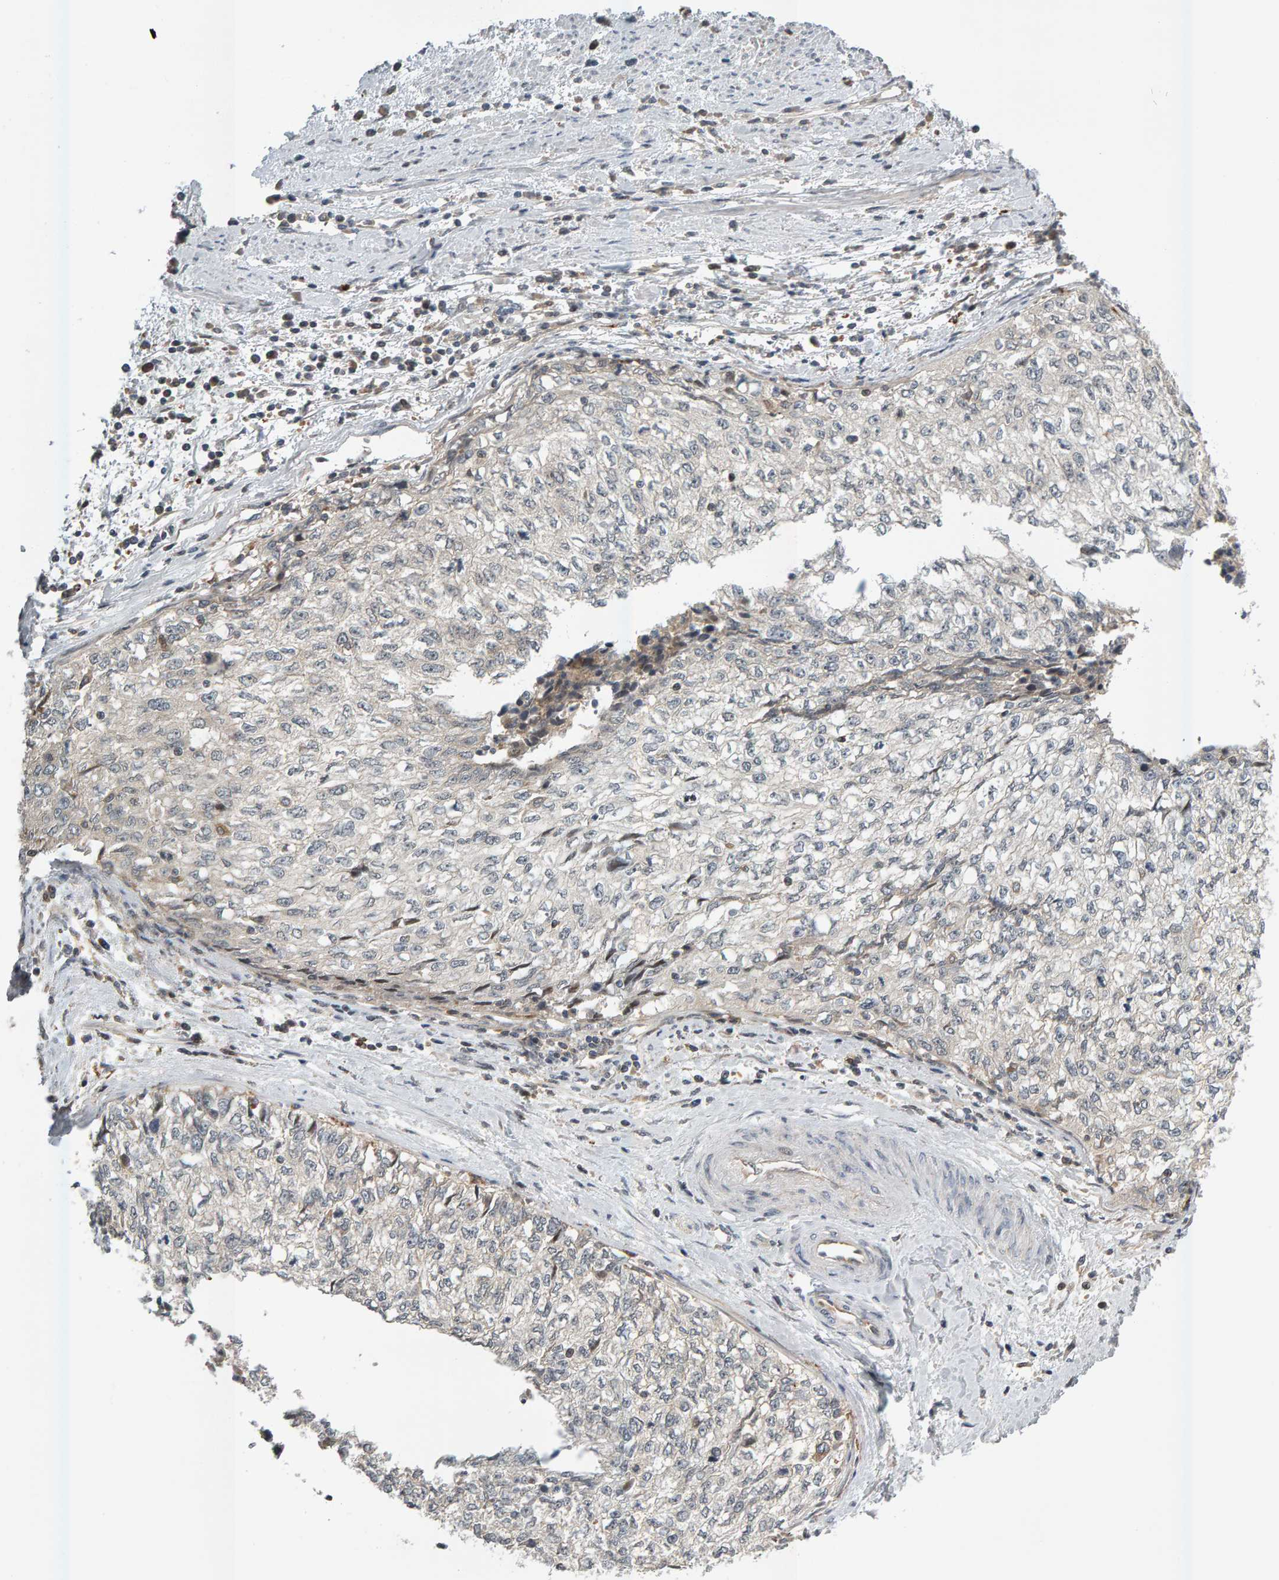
{"staining": {"intensity": "negative", "quantity": "none", "location": "none"}, "tissue": "cervical cancer", "cell_type": "Tumor cells", "image_type": "cancer", "snomed": [{"axis": "morphology", "description": "Squamous cell carcinoma, NOS"}, {"axis": "topography", "description": "Cervix"}], "caption": "A histopathology image of human squamous cell carcinoma (cervical) is negative for staining in tumor cells.", "gene": "ZNF160", "patient": {"sex": "female", "age": 57}}